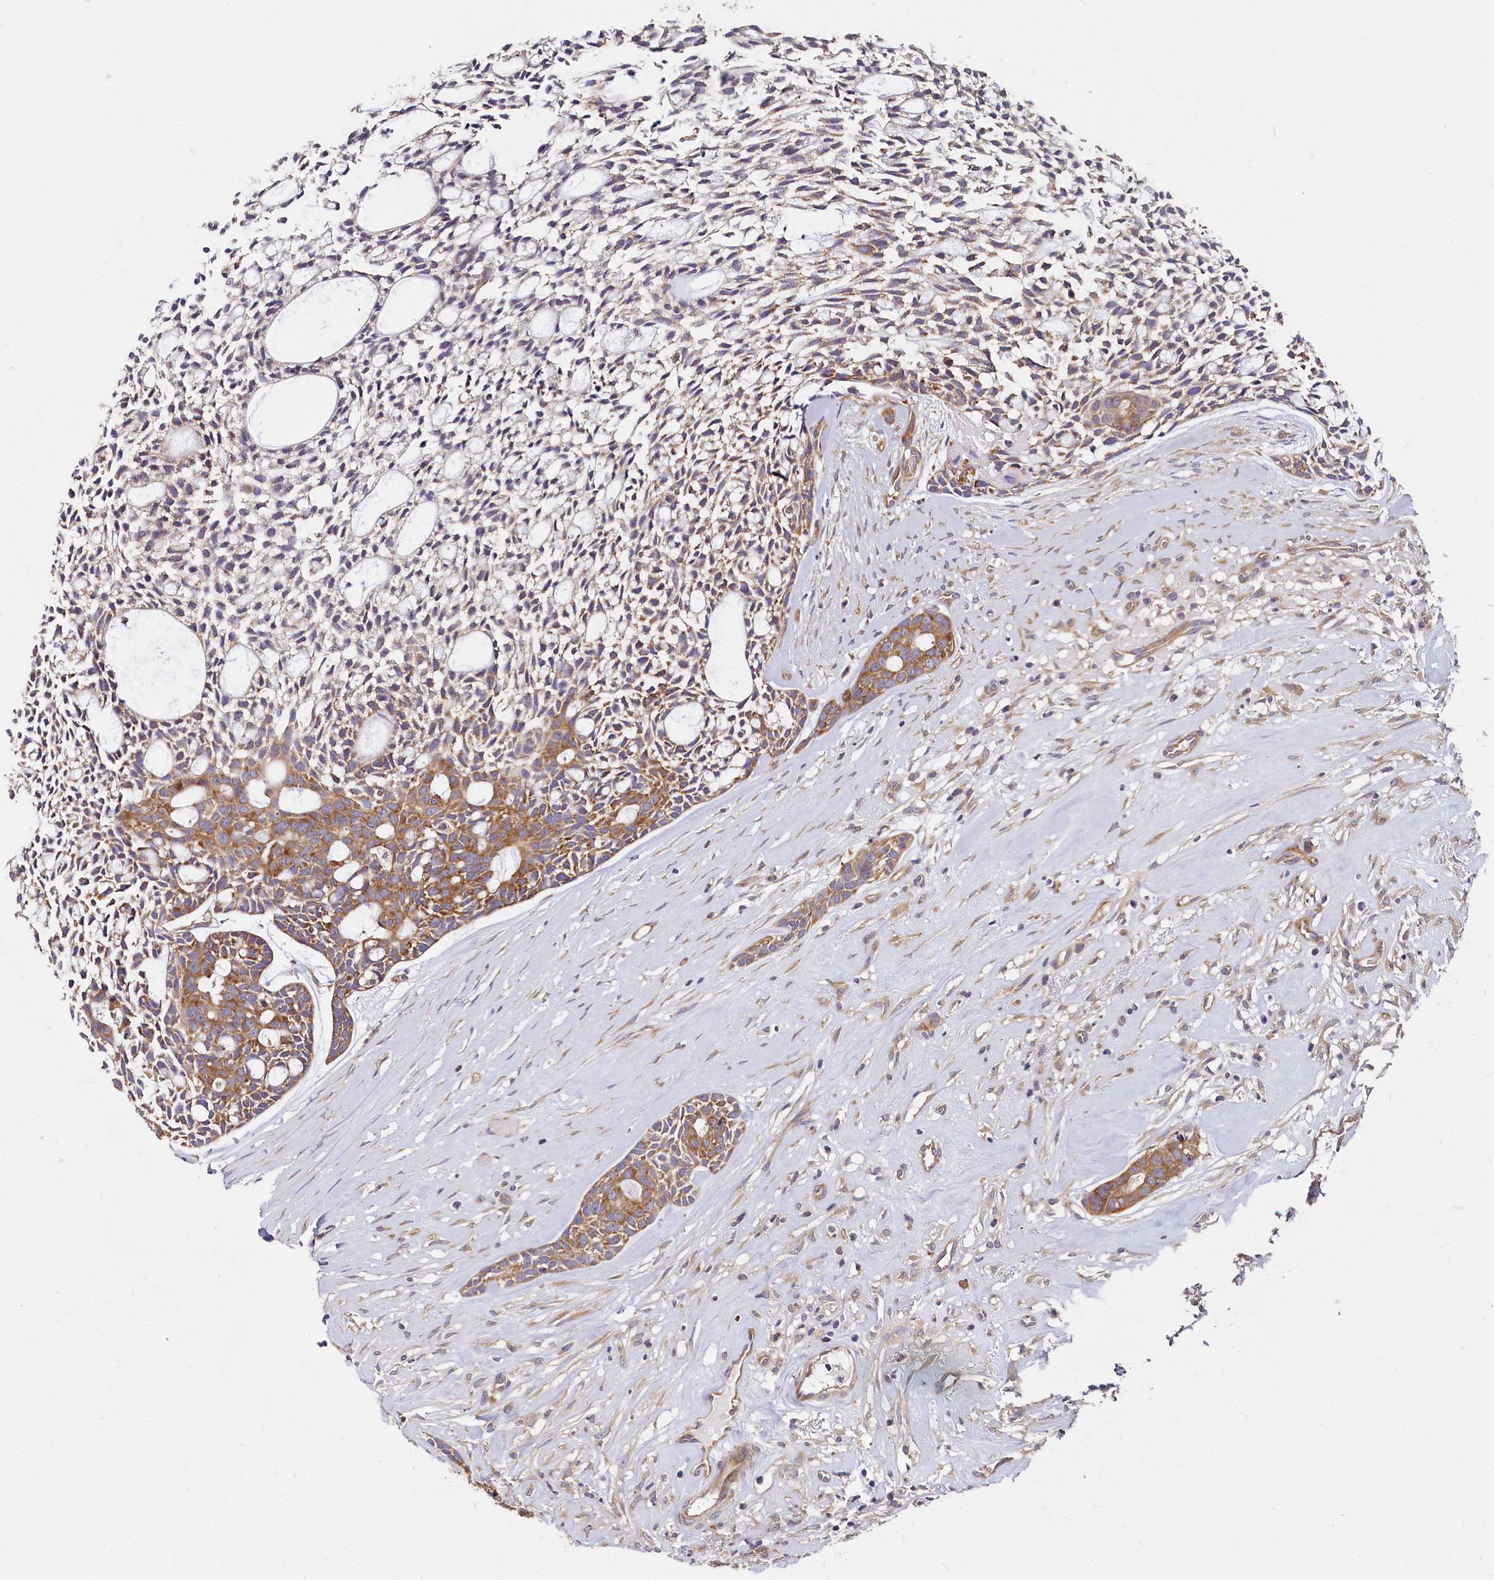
{"staining": {"intensity": "moderate", "quantity": ">75%", "location": "cytoplasmic/membranous"}, "tissue": "head and neck cancer", "cell_type": "Tumor cells", "image_type": "cancer", "snomed": [{"axis": "morphology", "description": "Adenocarcinoma, NOS"}, {"axis": "topography", "description": "Subcutis"}, {"axis": "topography", "description": "Head-Neck"}], "caption": "DAB immunohistochemical staining of head and neck cancer (adenocarcinoma) reveals moderate cytoplasmic/membranous protein staining in approximately >75% of tumor cells.", "gene": "EIF2B2", "patient": {"sex": "female", "age": 73}}